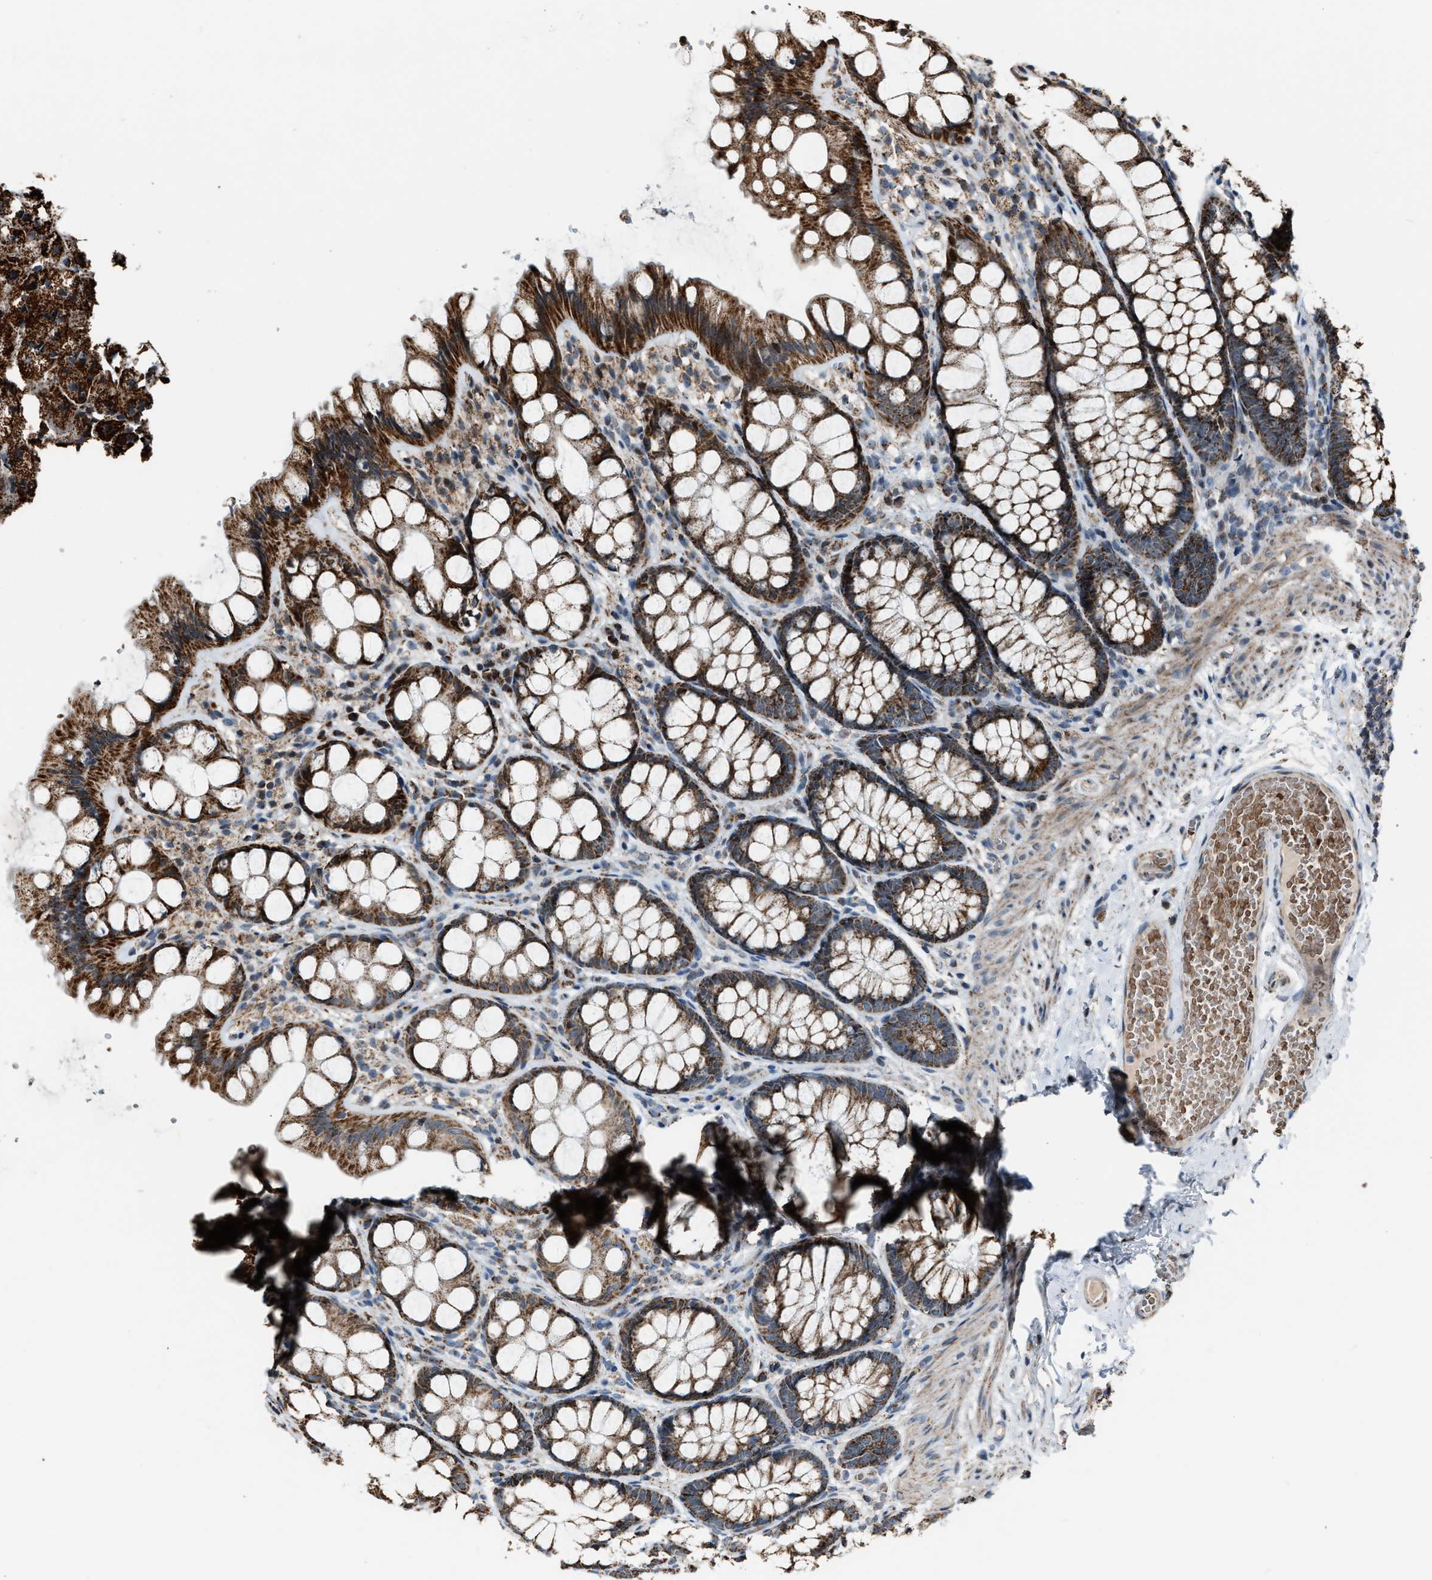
{"staining": {"intensity": "moderate", "quantity": "25%-75%", "location": "cytoplasmic/membranous"}, "tissue": "colon", "cell_type": "Endothelial cells", "image_type": "normal", "snomed": [{"axis": "morphology", "description": "Normal tissue, NOS"}, {"axis": "topography", "description": "Colon"}], "caption": "A medium amount of moderate cytoplasmic/membranous staining is identified in approximately 25%-75% of endothelial cells in unremarkable colon. Immunohistochemistry stains the protein of interest in brown and the nuclei are stained blue.", "gene": "CHN2", "patient": {"sex": "male", "age": 47}}